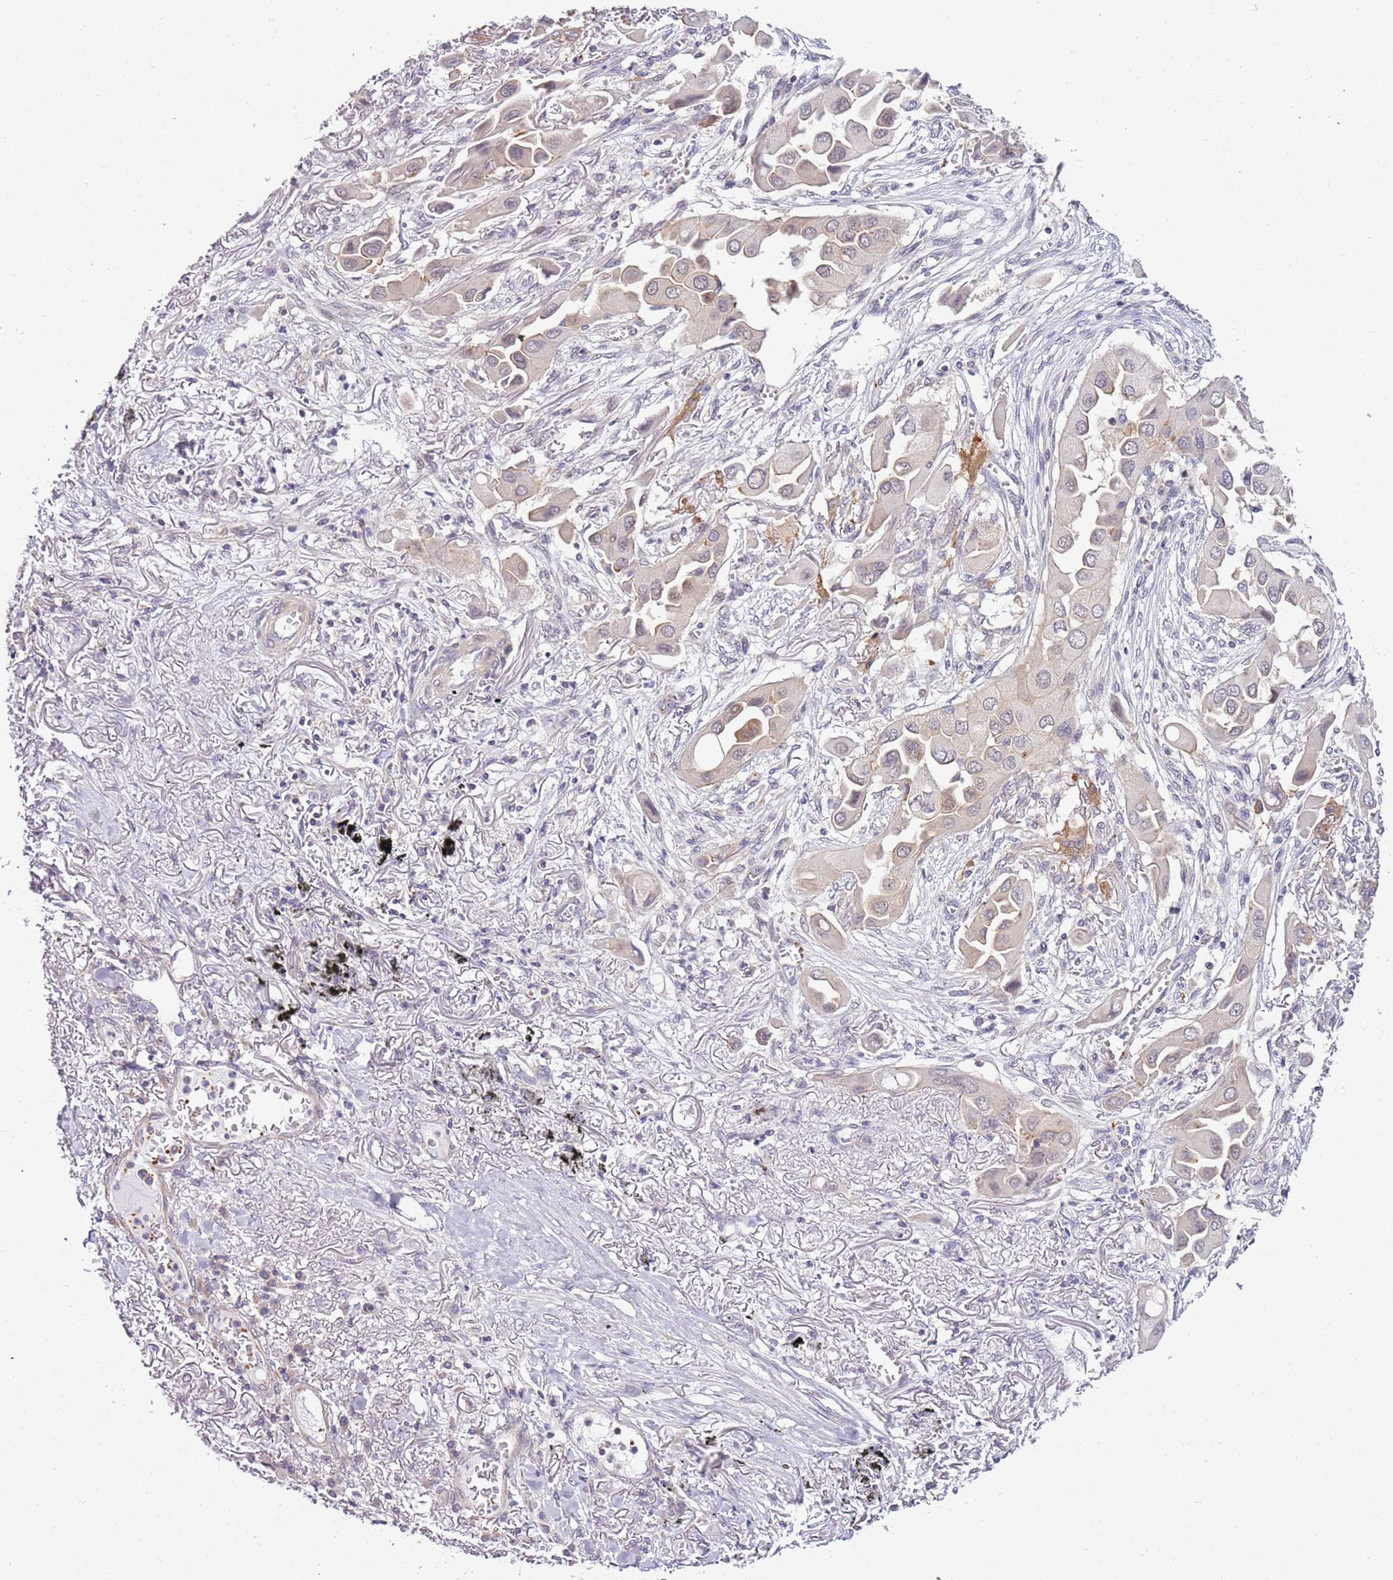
{"staining": {"intensity": "weak", "quantity": "<25%", "location": "cytoplasmic/membranous"}, "tissue": "lung cancer", "cell_type": "Tumor cells", "image_type": "cancer", "snomed": [{"axis": "morphology", "description": "Adenocarcinoma, NOS"}, {"axis": "topography", "description": "Lung"}], "caption": "Photomicrograph shows no significant protein staining in tumor cells of adenocarcinoma (lung).", "gene": "CAPN7", "patient": {"sex": "female", "age": 76}}